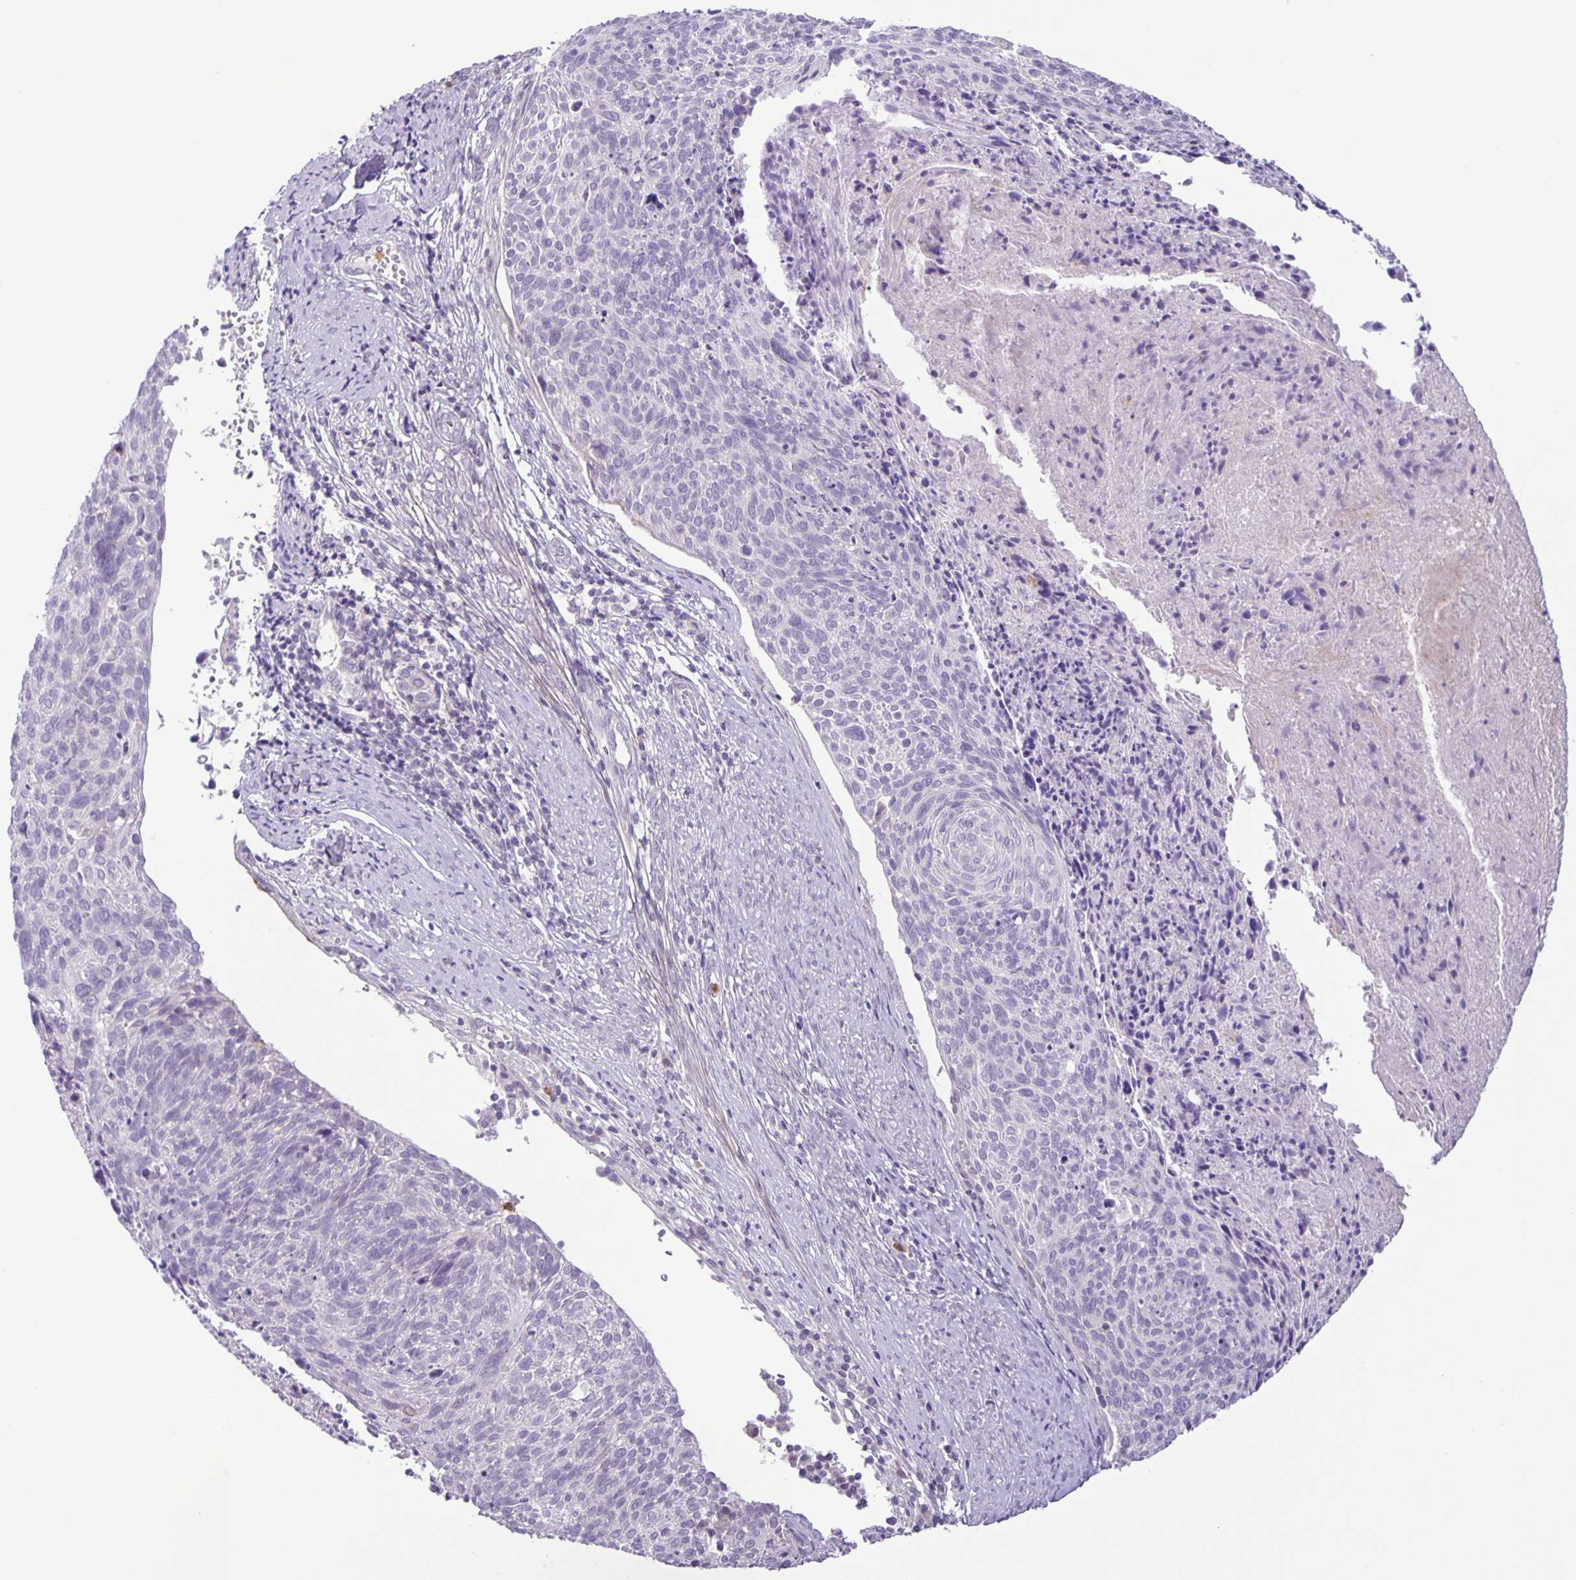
{"staining": {"intensity": "negative", "quantity": "none", "location": "none"}, "tissue": "cervical cancer", "cell_type": "Tumor cells", "image_type": "cancer", "snomed": [{"axis": "morphology", "description": "Squamous cell carcinoma, NOS"}, {"axis": "topography", "description": "Cervix"}], "caption": "High magnification brightfield microscopy of cervical cancer (squamous cell carcinoma) stained with DAB (3,3'-diaminobenzidine) (brown) and counterstained with hematoxylin (blue): tumor cells show no significant positivity.", "gene": "ADCK1", "patient": {"sex": "female", "age": 49}}